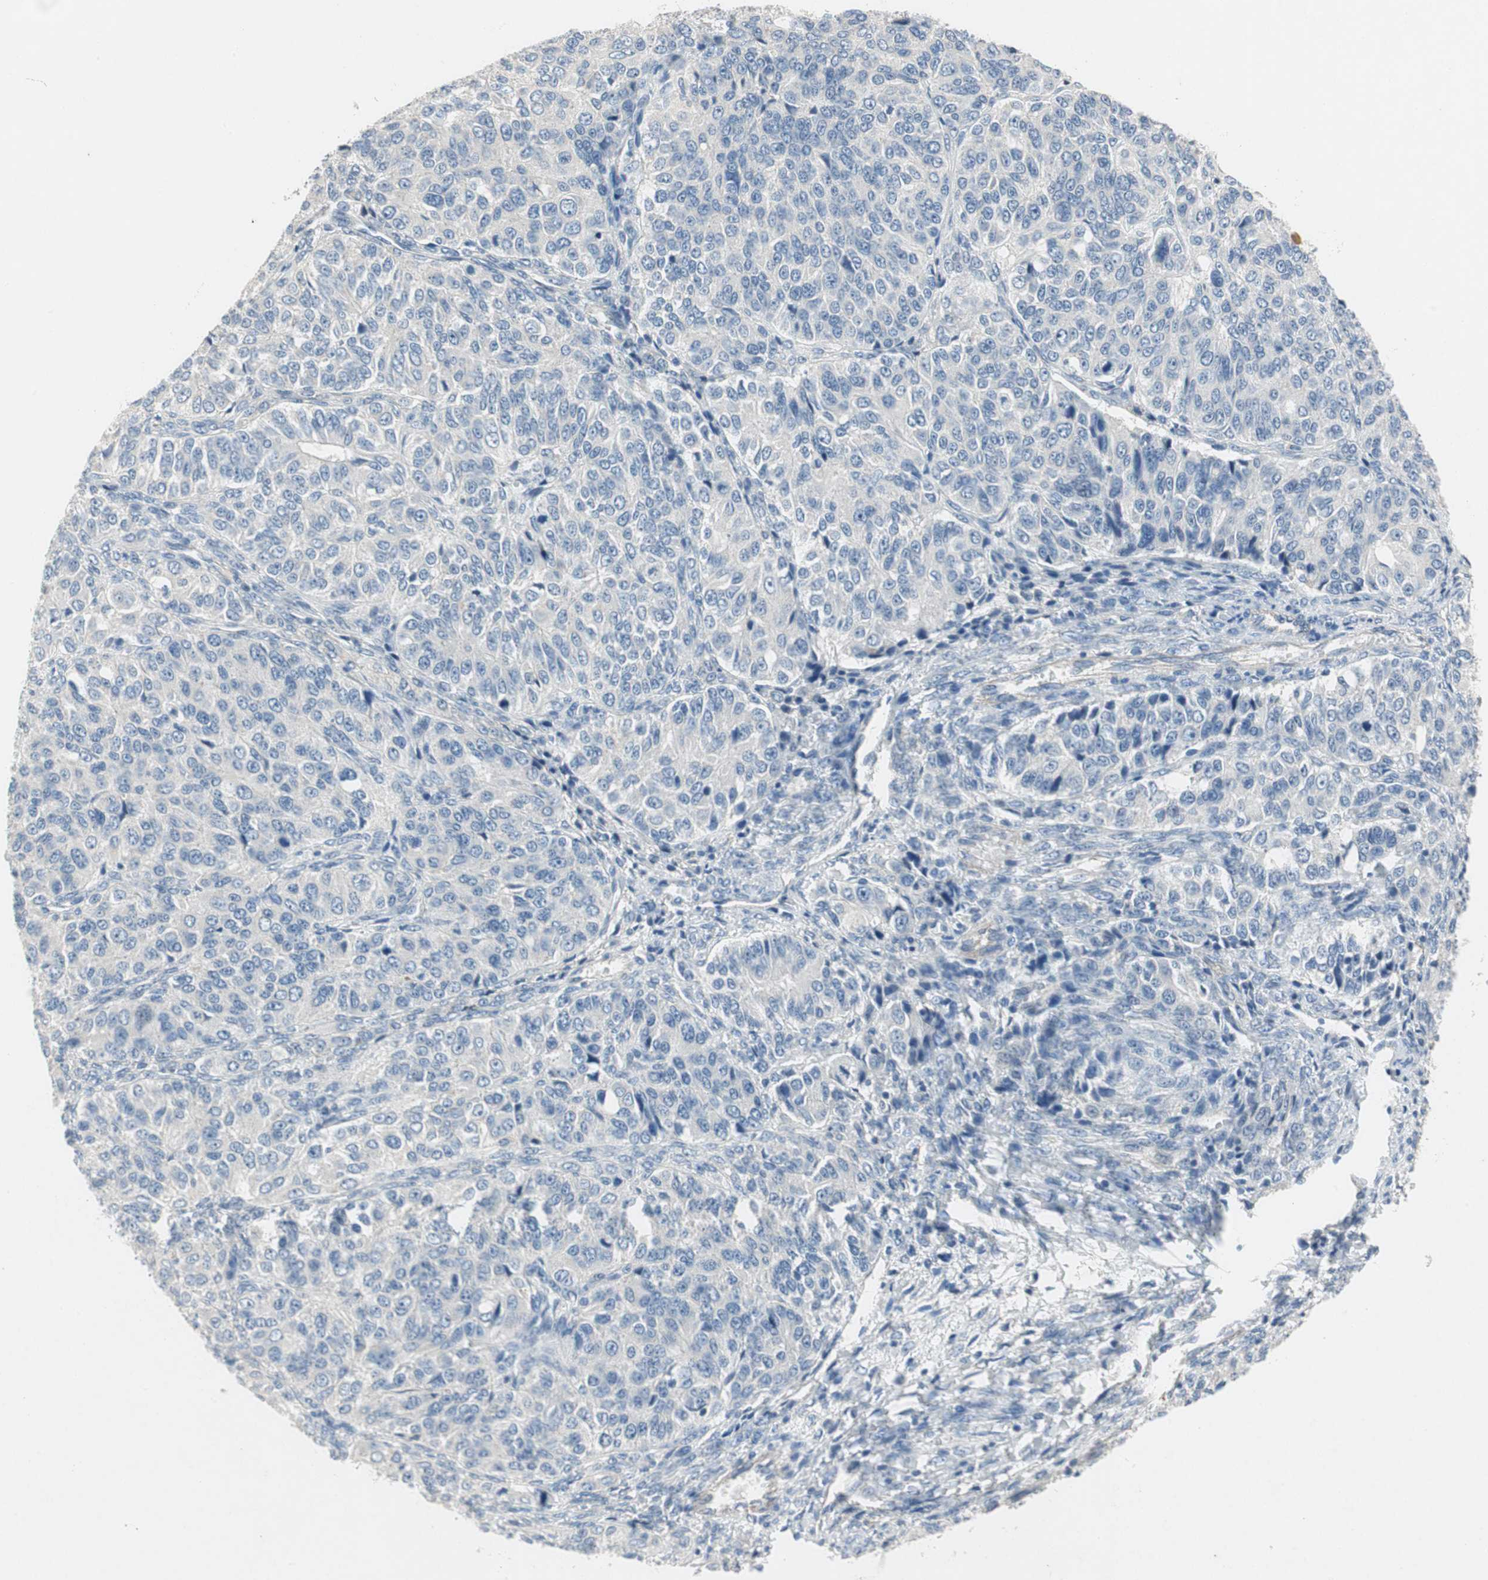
{"staining": {"intensity": "negative", "quantity": "none", "location": "none"}, "tissue": "ovarian cancer", "cell_type": "Tumor cells", "image_type": "cancer", "snomed": [{"axis": "morphology", "description": "Carcinoma, endometroid"}, {"axis": "topography", "description": "Ovary"}], "caption": "This image is of ovarian cancer (endometroid carcinoma) stained with immunohistochemistry (IHC) to label a protein in brown with the nuclei are counter-stained blue. There is no expression in tumor cells.", "gene": "CPA3", "patient": {"sex": "female", "age": 51}}